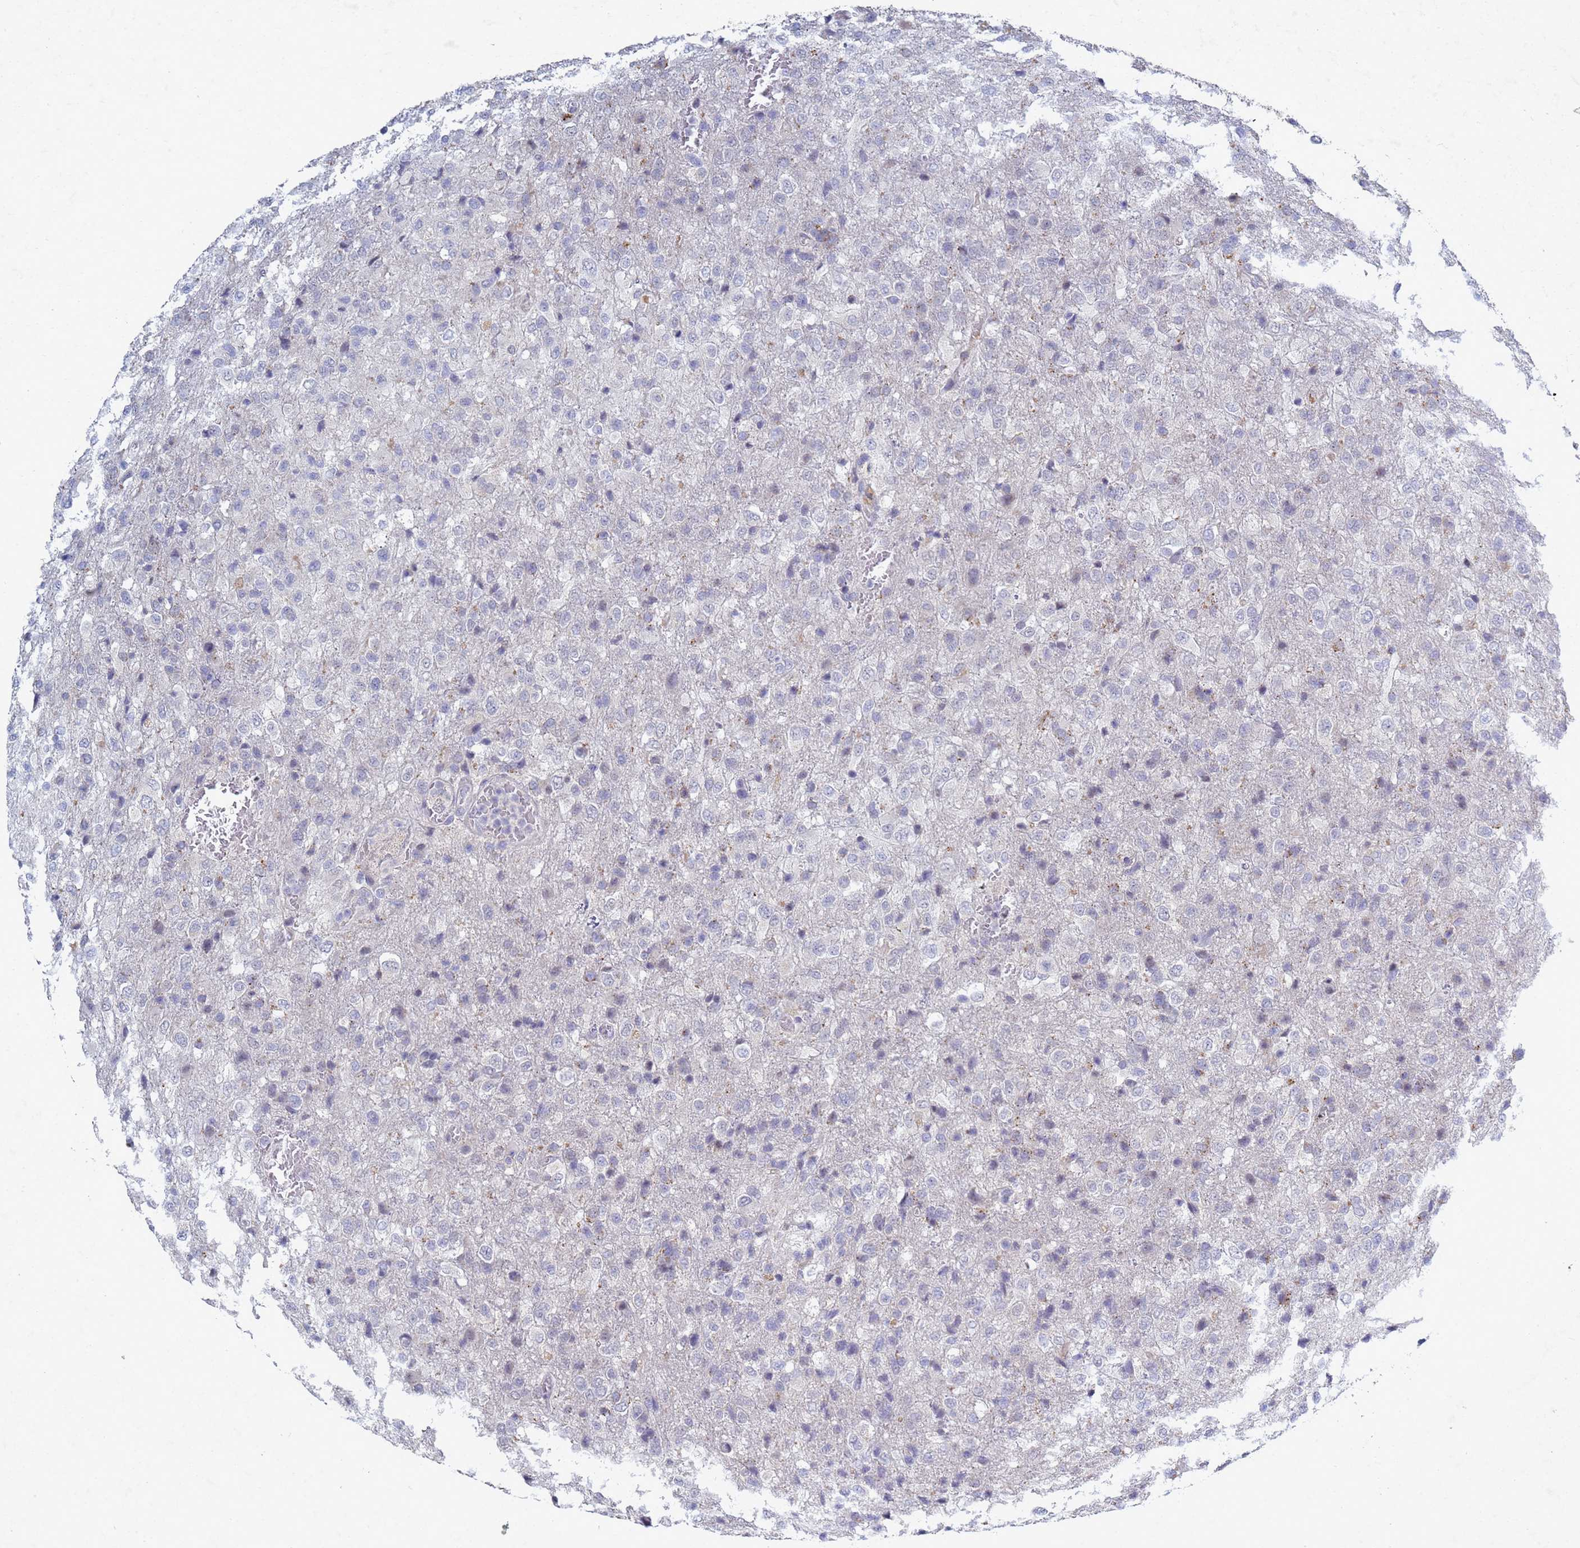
{"staining": {"intensity": "negative", "quantity": "none", "location": "none"}, "tissue": "glioma", "cell_type": "Tumor cells", "image_type": "cancer", "snomed": [{"axis": "morphology", "description": "Glioma, malignant, High grade"}, {"axis": "topography", "description": "Brain"}], "caption": "Glioma was stained to show a protein in brown. There is no significant staining in tumor cells.", "gene": "TNPO2", "patient": {"sex": "female", "age": 74}}